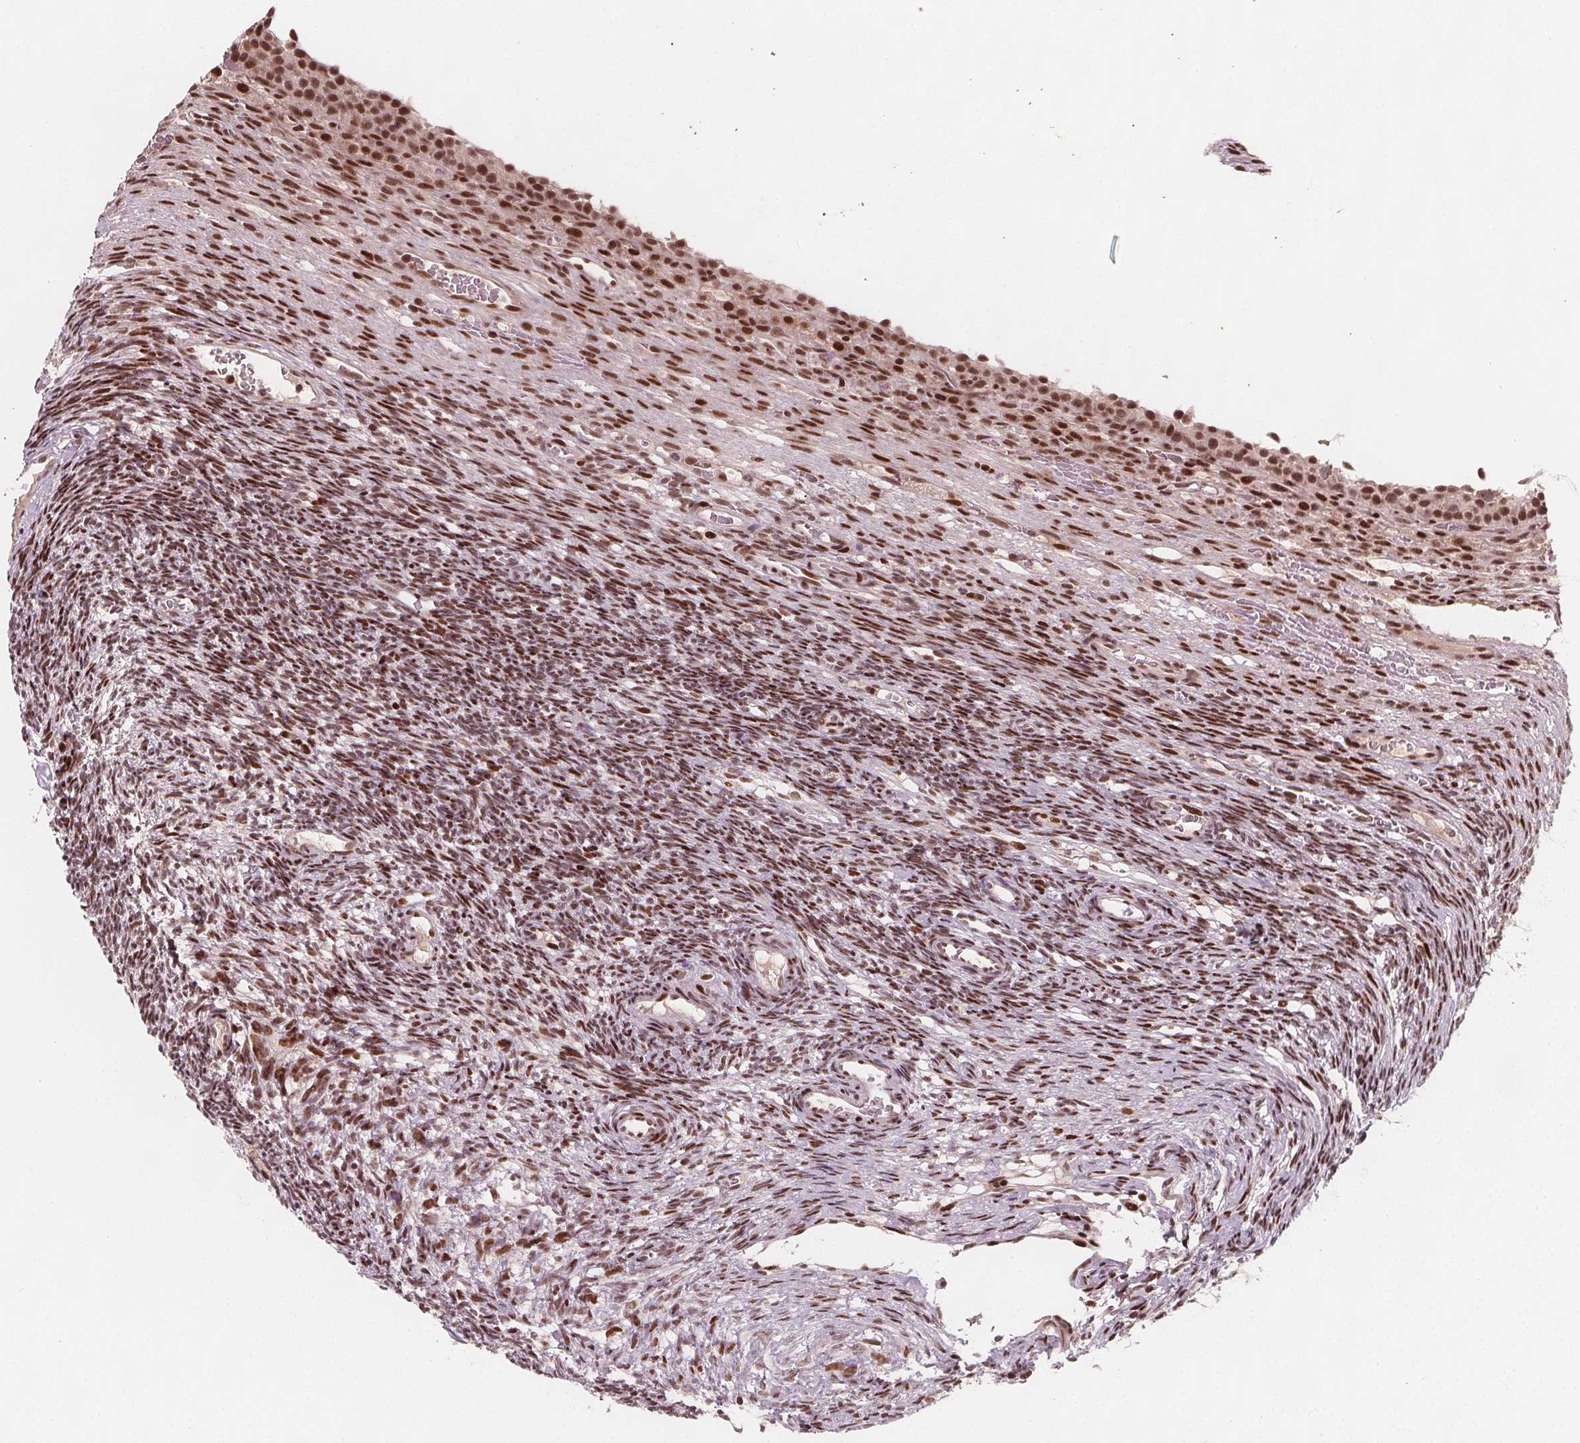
{"staining": {"intensity": "strong", "quantity": ">75%", "location": "nuclear"}, "tissue": "ovary", "cell_type": "Follicle cells", "image_type": "normal", "snomed": [{"axis": "morphology", "description": "Normal tissue, NOS"}, {"axis": "topography", "description": "Ovary"}], "caption": "Strong nuclear staining is identified in about >75% of follicle cells in normal ovary. The staining was performed using DAB (3,3'-diaminobenzidine) to visualize the protein expression in brown, while the nuclei were stained in blue with hematoxylin (Magnification: 20x).", "gene": "SNRNP35", "patient": {"sex": "female", "age": 34}}